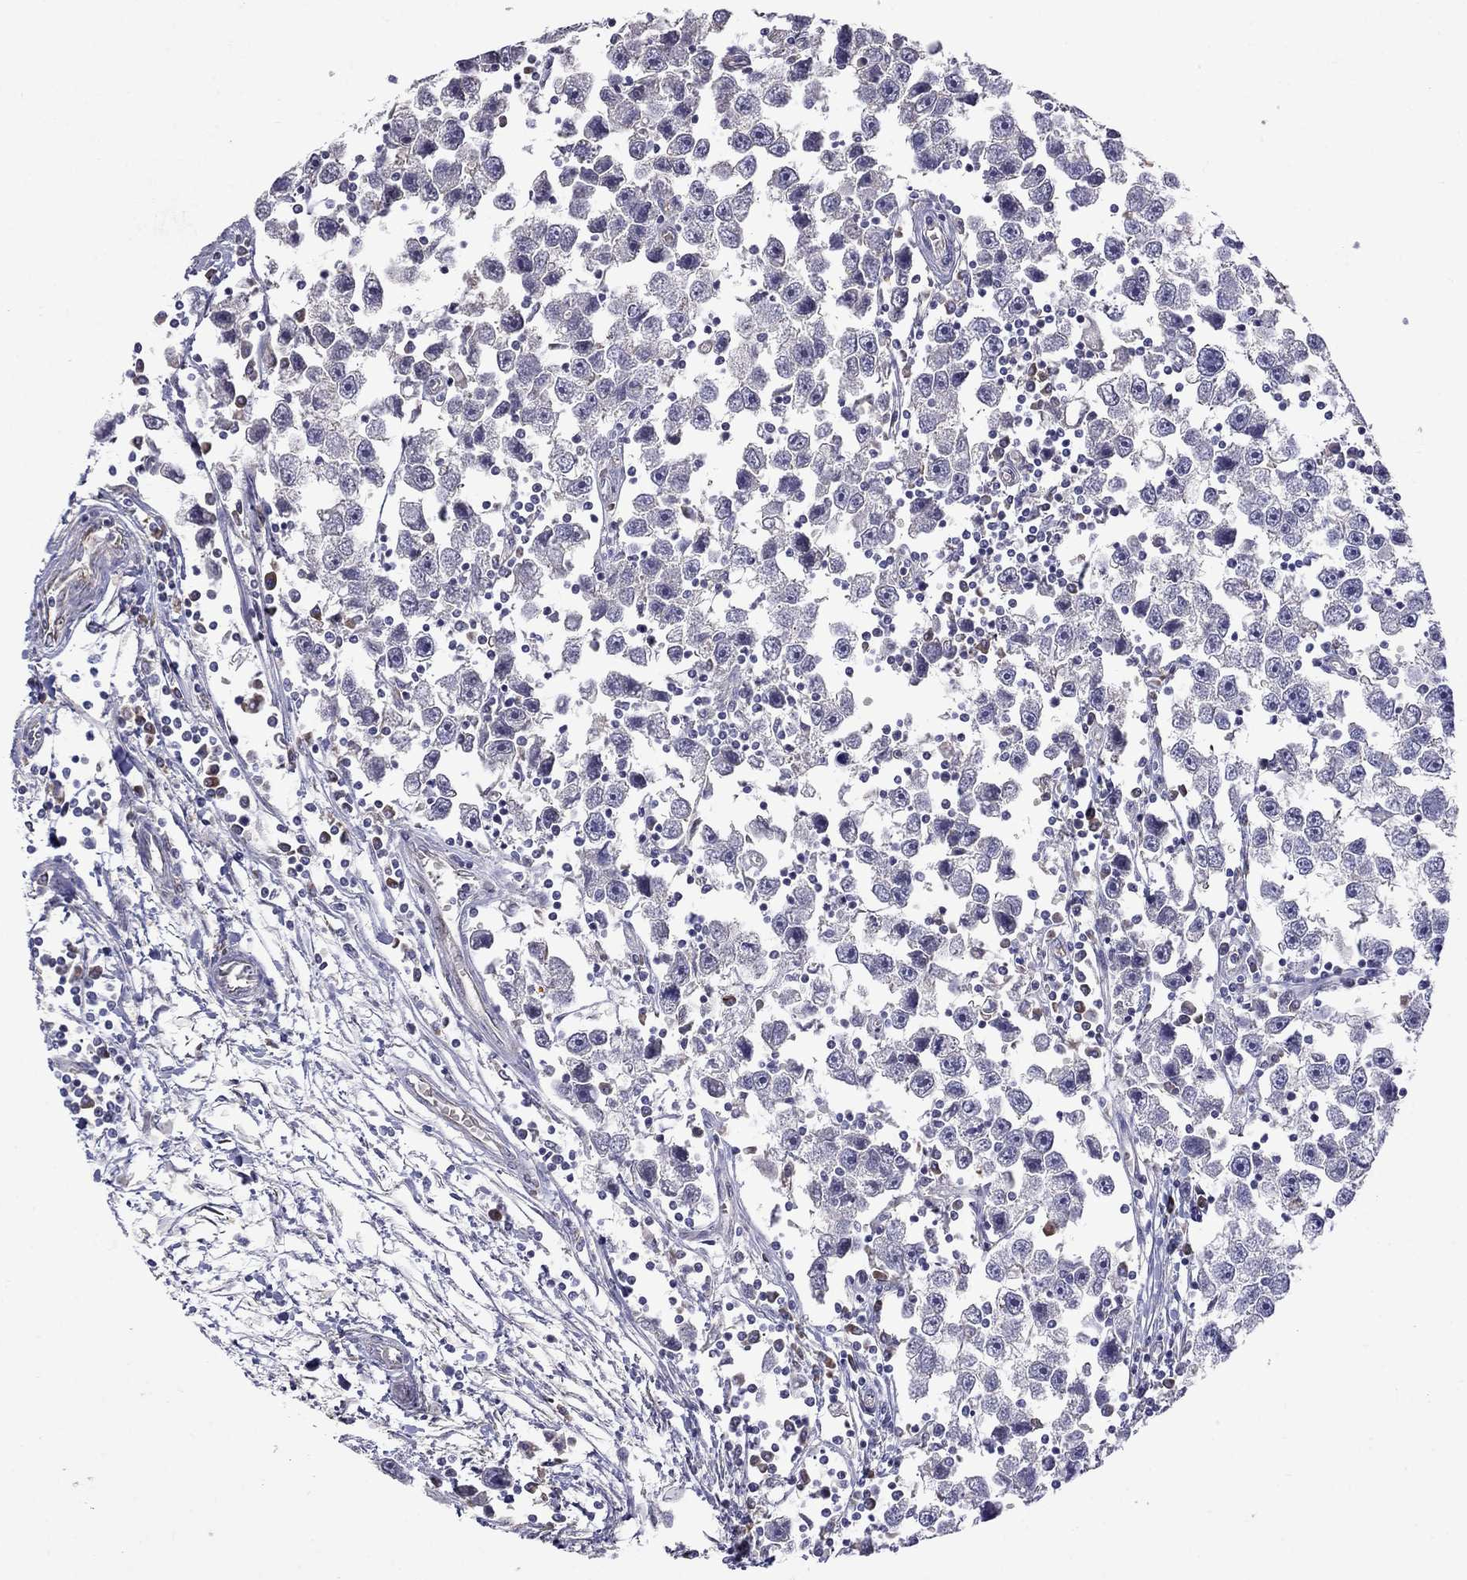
{"staining": {"intensity": "negative", "quantity": "none", "location": "none"}, "tissue": "testis cancer", "cell_type": "Tumor cells", "image_type": "cancer", "snomed": [{"axis": "morphology", "description": "Seminoma, NOS"}, {"axis": "topography", "description": "Testis"}], "caption": "This is an immunohistochemistry histopathology image of testis cancer. There is no positivity in tumor cells.", "gene": "ADAM28", "patient": {"sex": "male", "age": 30}}